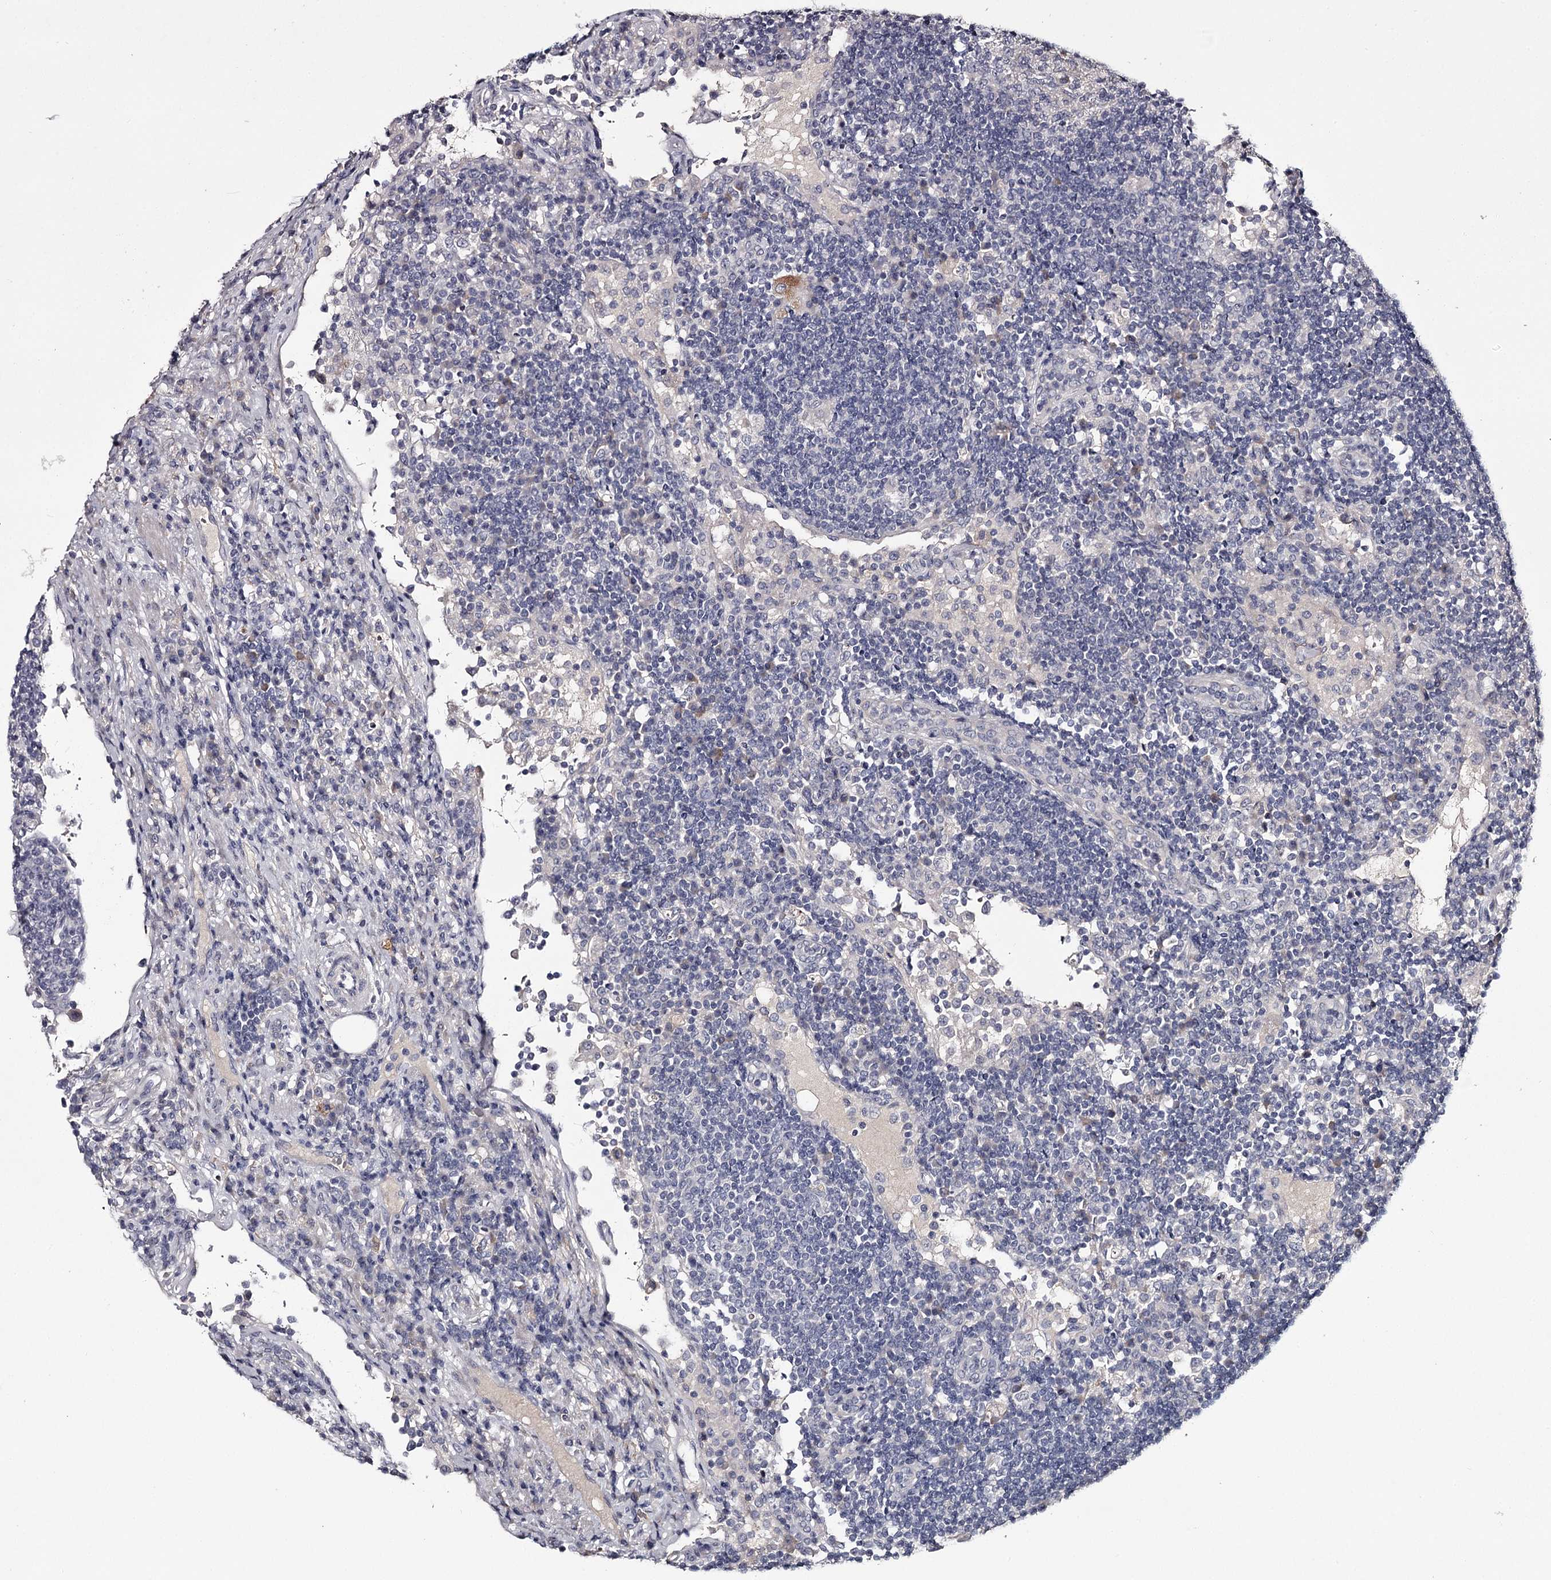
{"staining": {"intensity": "negative", "quantity": "none", "location": "none"}, "tissue": "lymph node", "cell_type": "Germinal center cells", "image_type": "normal", "snomed": [{"axis": "morphology", "description": "Normal tissue, NOS"}, {"axis": "topography", "description": "Lymph node"}], "caption": "DAB (3,3'-diaminobenzidine) immunohistochemical staining of unremarkable human lymph node demonstrates no significant staining in germinal center cells.", "gene": "FDXACB1", "patient": {"sex": "female", "age": 53}}